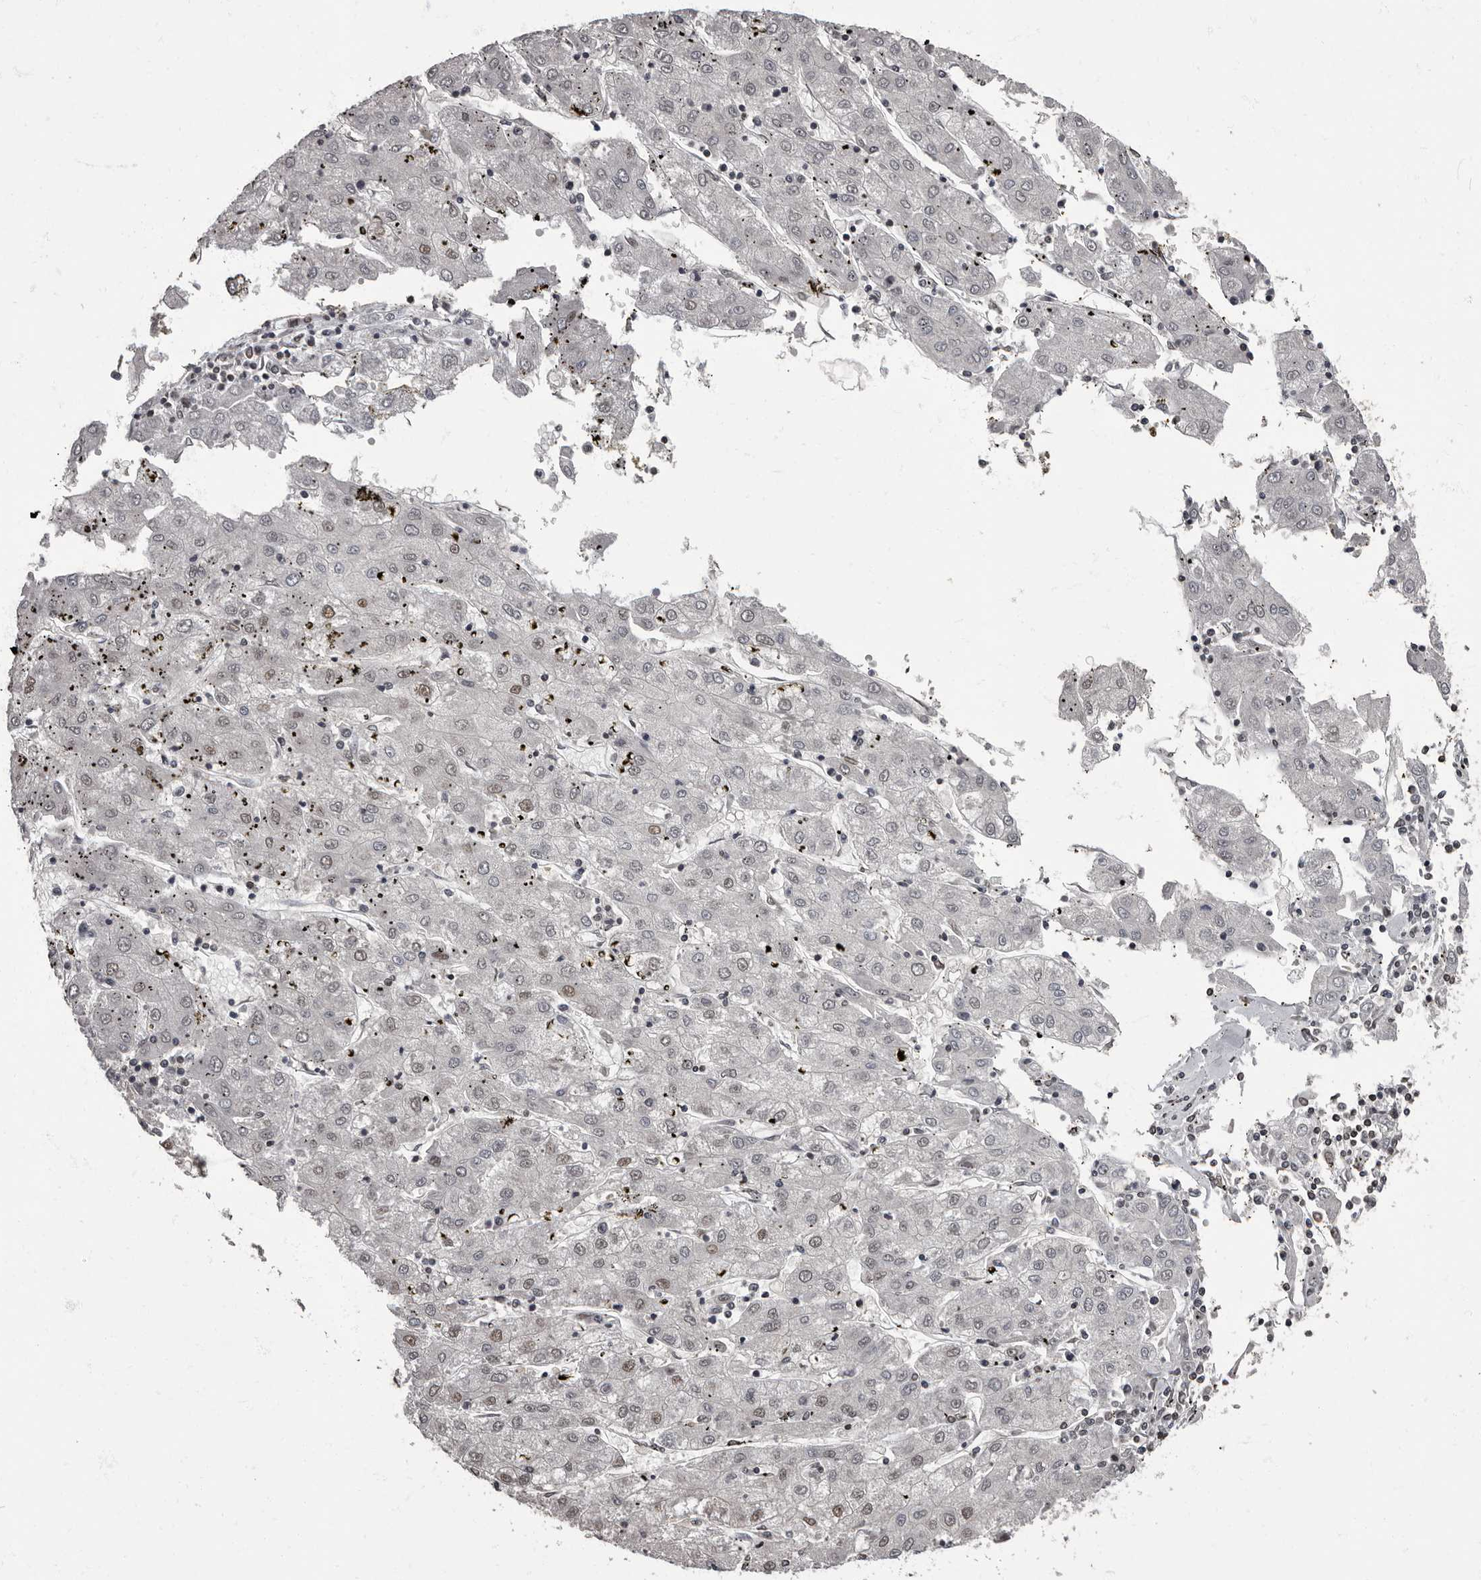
{"staining": {"intensity": "weak", "quantity": "<25%", "location": "nuclear"}, "tissue": "liver cancer", "cell_type": "Tumor cells", "image_type": "cancer", "snomed": [{"axis": "morphology", "description": "Carcinoma, Hepatocellular, NOS"}, {"axis": "topography", "description": "Liver"}], "caption": "Photomicrograph shows no significant protein staining in tumor cells of liver cancer (hepatocellular carcinoma).", "gene": "C1orf50", "patient": {"sex": "male", "age": 72}}